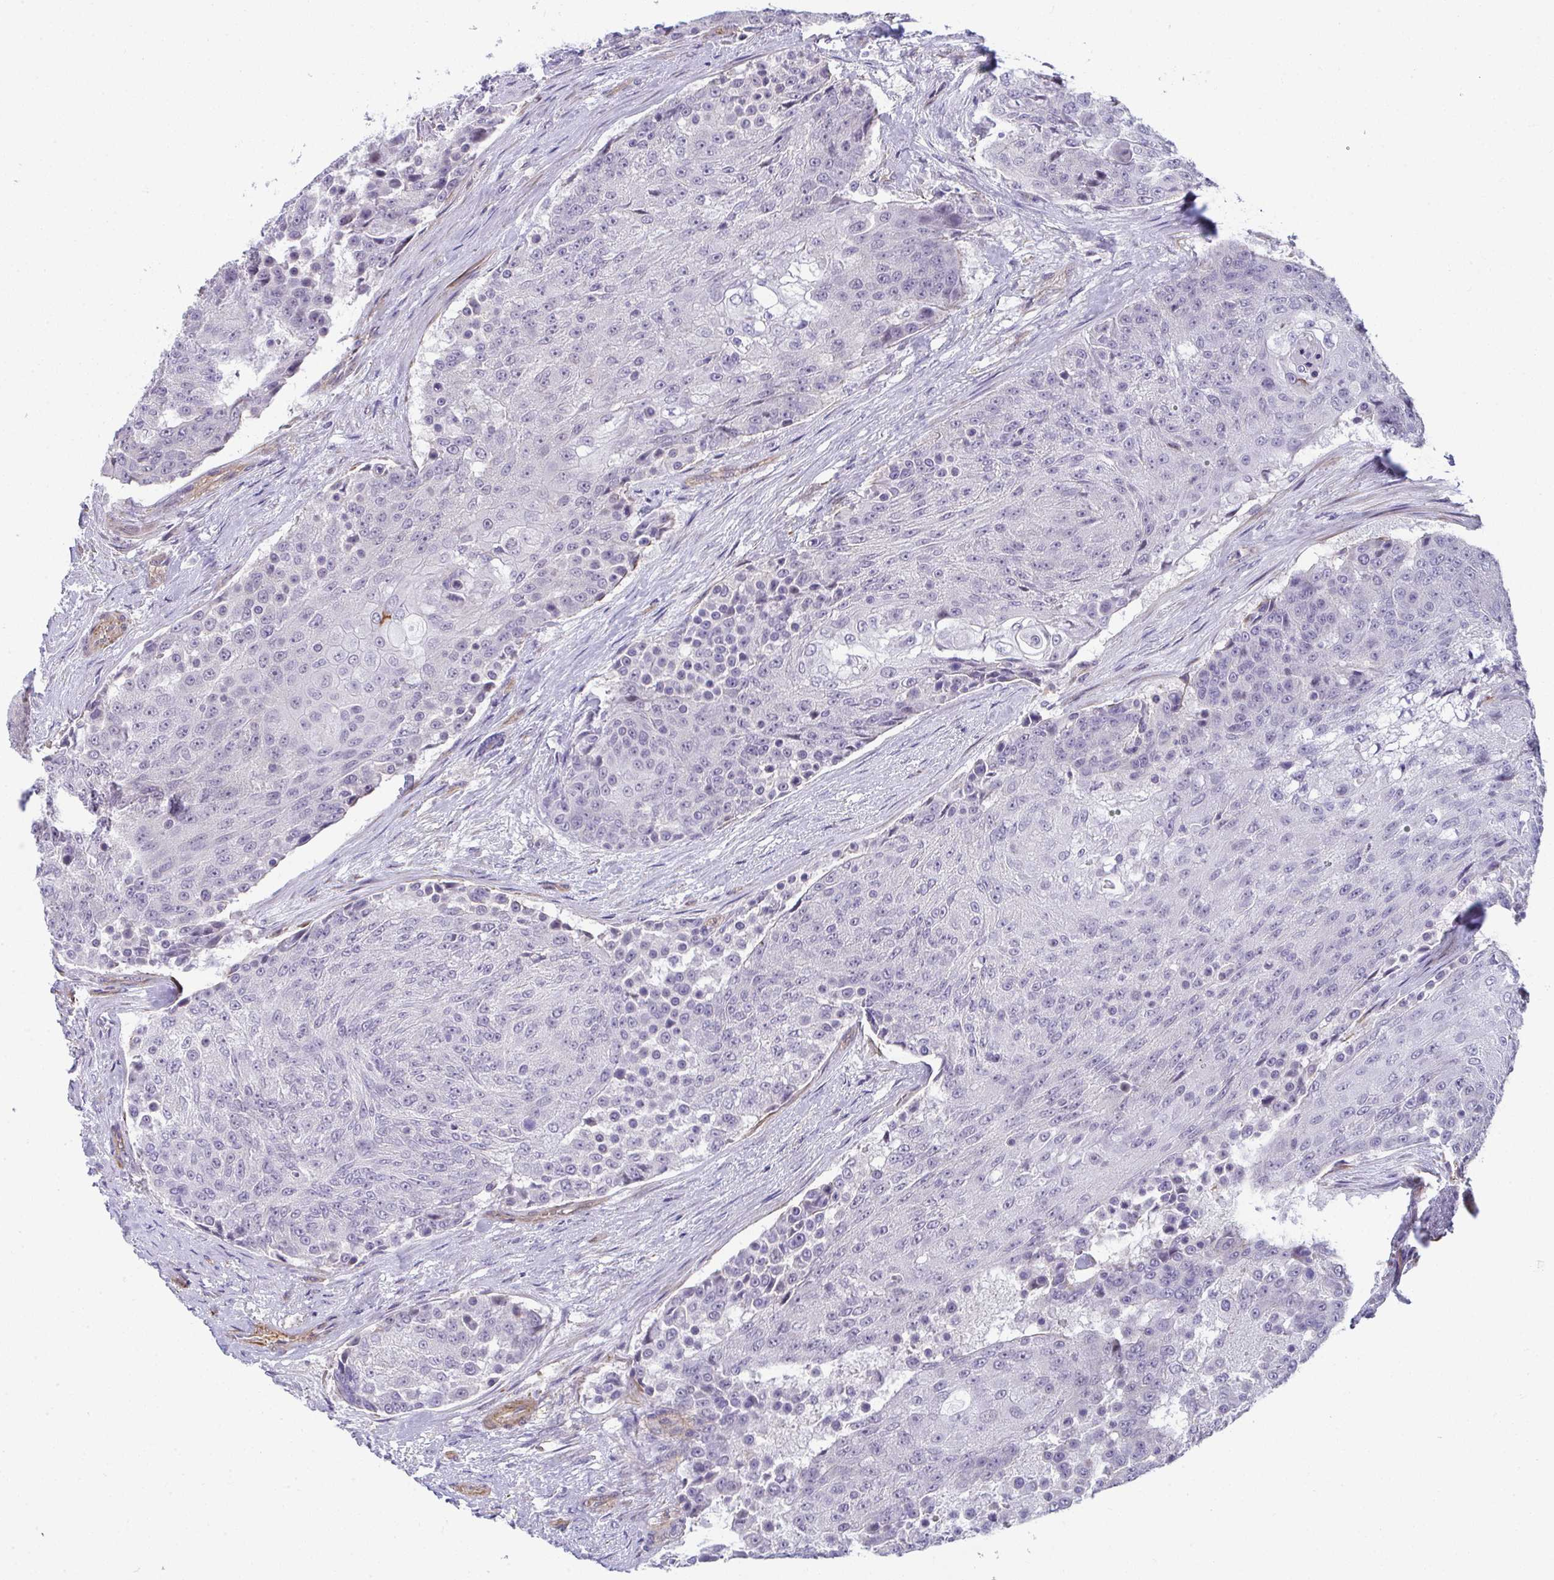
{"staining": {"intensity": "negative", "quantity": "none", "location": "none"}, "tissue": "urothelial cancer", "cell_type": "Tumor cells", "image_type": "cancer", "snomed": [{"axis": "morphology", "description": "Urothelial carcinoma, High grade"}, {"axis": "topography", "description": "Urinary bladder"}], "caption": "Tumor cells show no significant positivity in urothelial cancer. (DAB immunohistochemistry (IHC) visualized using brightfield microscopy, high magnification).", "gene": "MYL12A", "patient": {"sex": "female", "age": 63}}